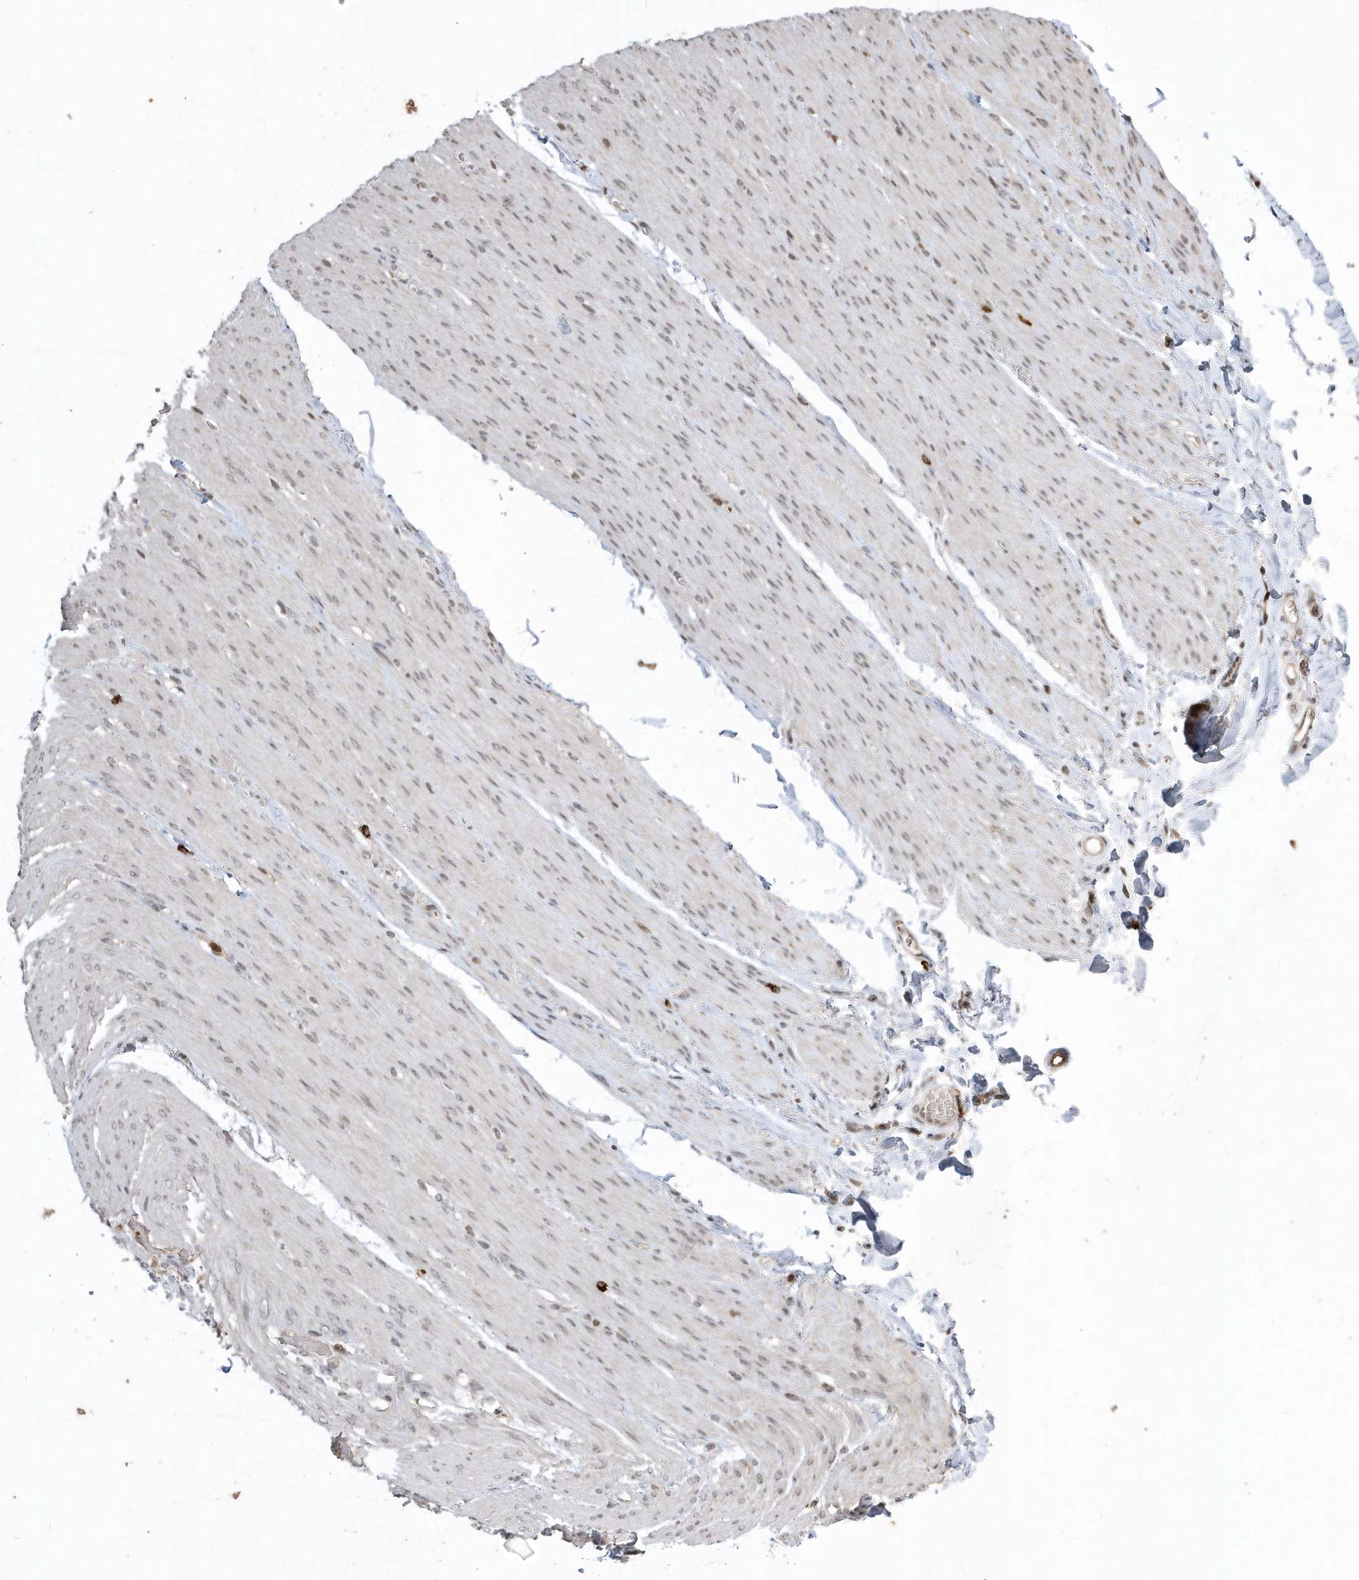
{"staining": {"intensity": "weak", "quantity": "25%-75%", "location": "cytoplasmic/membranous"}, "tissue": "adipose tissue", "cell_type": "Adipocytes", "image_type": "normal", "snomed": [{"axis": "morphology", "description": "Normal tissue, NOS"}, {"axis": "topography", "description": "Colon"}, {"axis": "topography", "description": "Peripheral nerve tissue"}], "caption": "Protein staining exhibits weak cytoplasmic/membranous staining in approximately 25%-75% of adipocytes in normal adipose tissue. The protein of interest is shown in brown color, while the nuclei are stained blue.", "gene": "EIF2B1", "patient": {"sex": "female", "age": 61}}